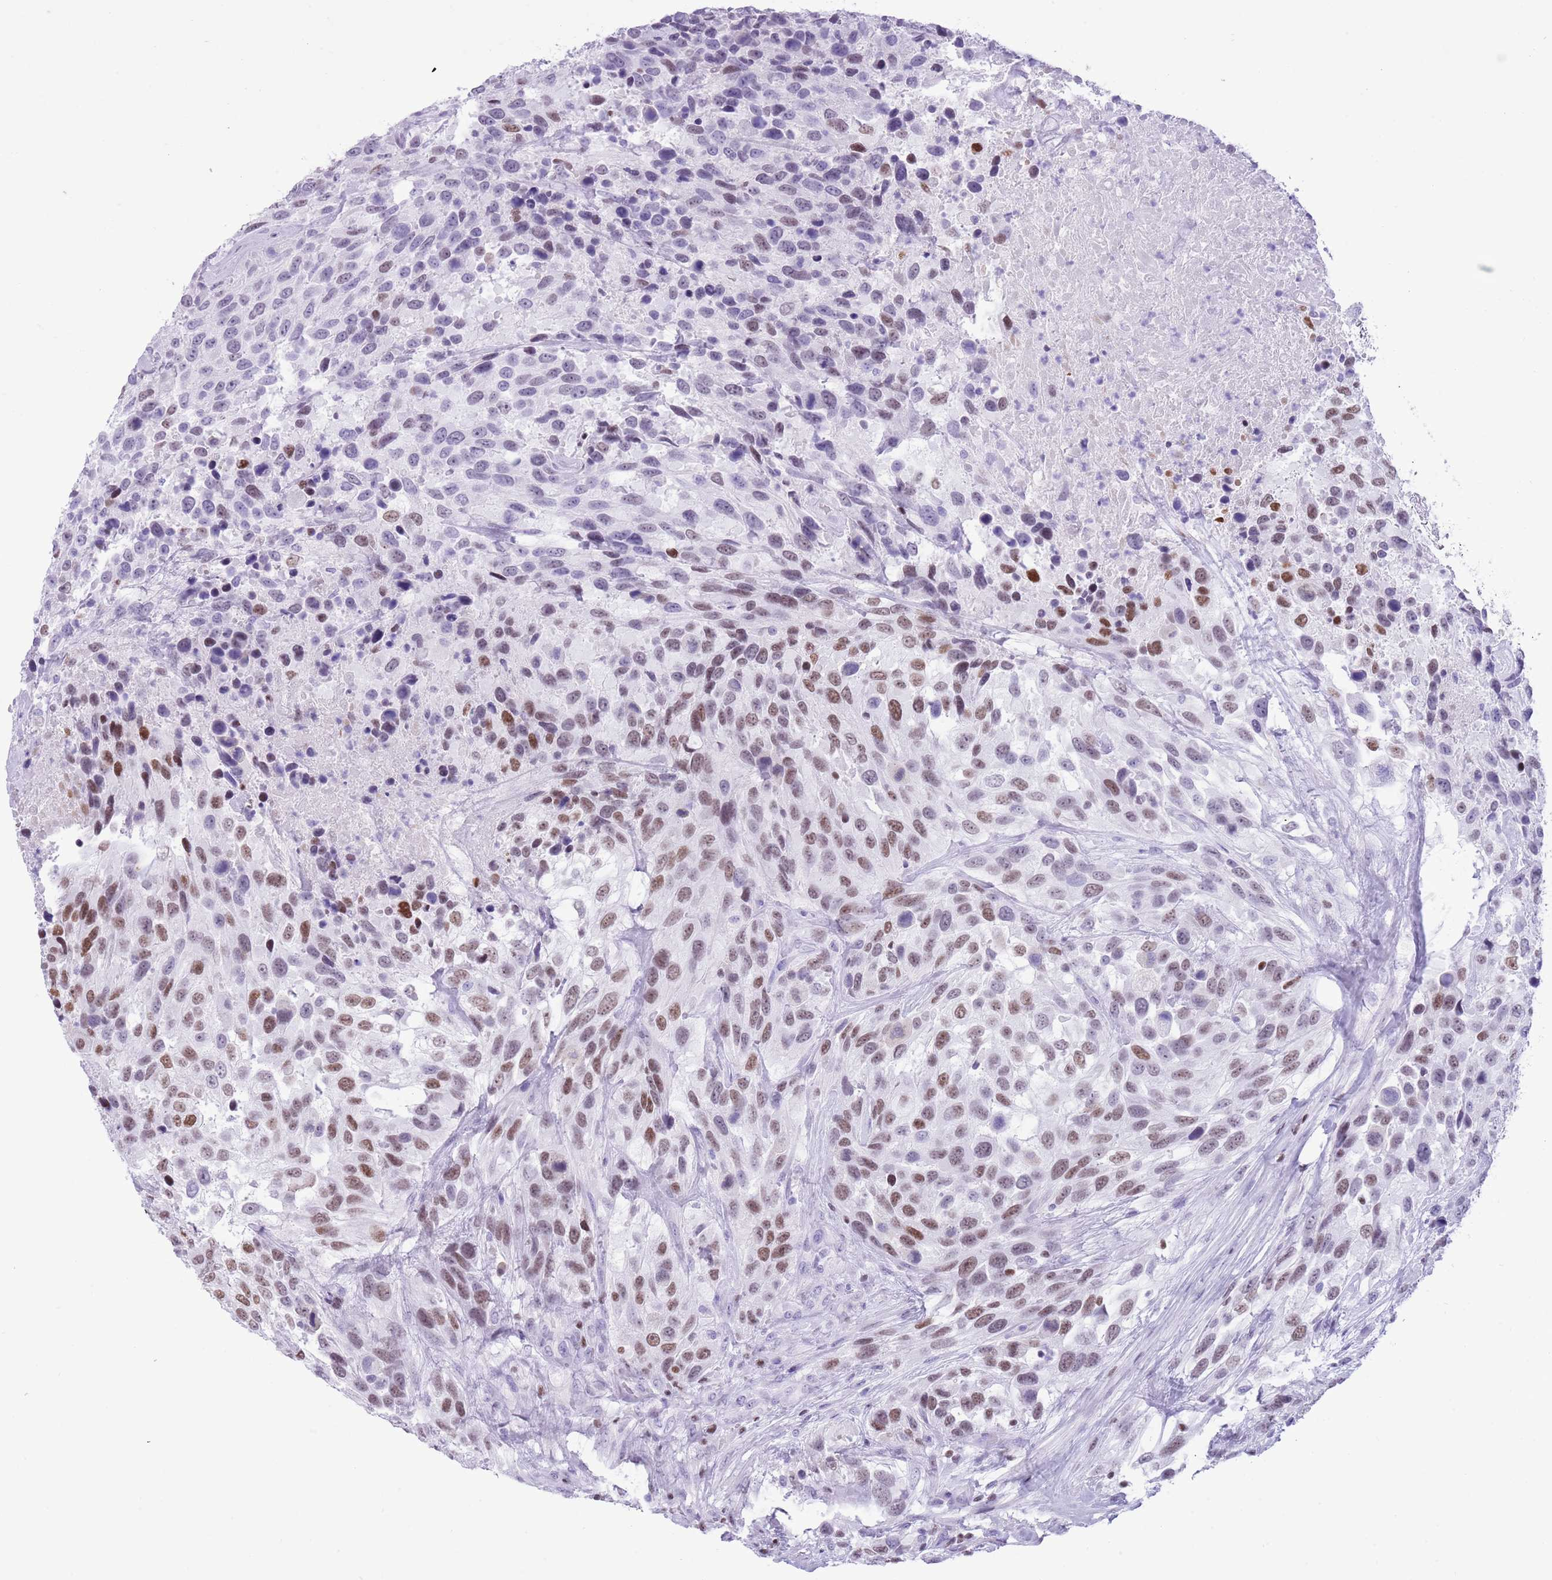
{"staining": {"intensity": "moderate", "quantity": "25%-75%", "location": "nuclear"}, "tissue": "urothelial cancer", "cell_type": "Tumor cells", "image_type": "cancer", "snomed": [{"axis": "morphology", "description": "Urothelial carcinoma, High grade"}, {"axis": "topography", "description": "Urinary bladder"}], "caption": "DAB immunohistochemical staining of high-grade urothelial carcinoma shows moderate nuclear protein staining in about 25%-75% of tumor cells.", "gene": "BCL11B", "patient": {"sex": "female", "age": 70}}